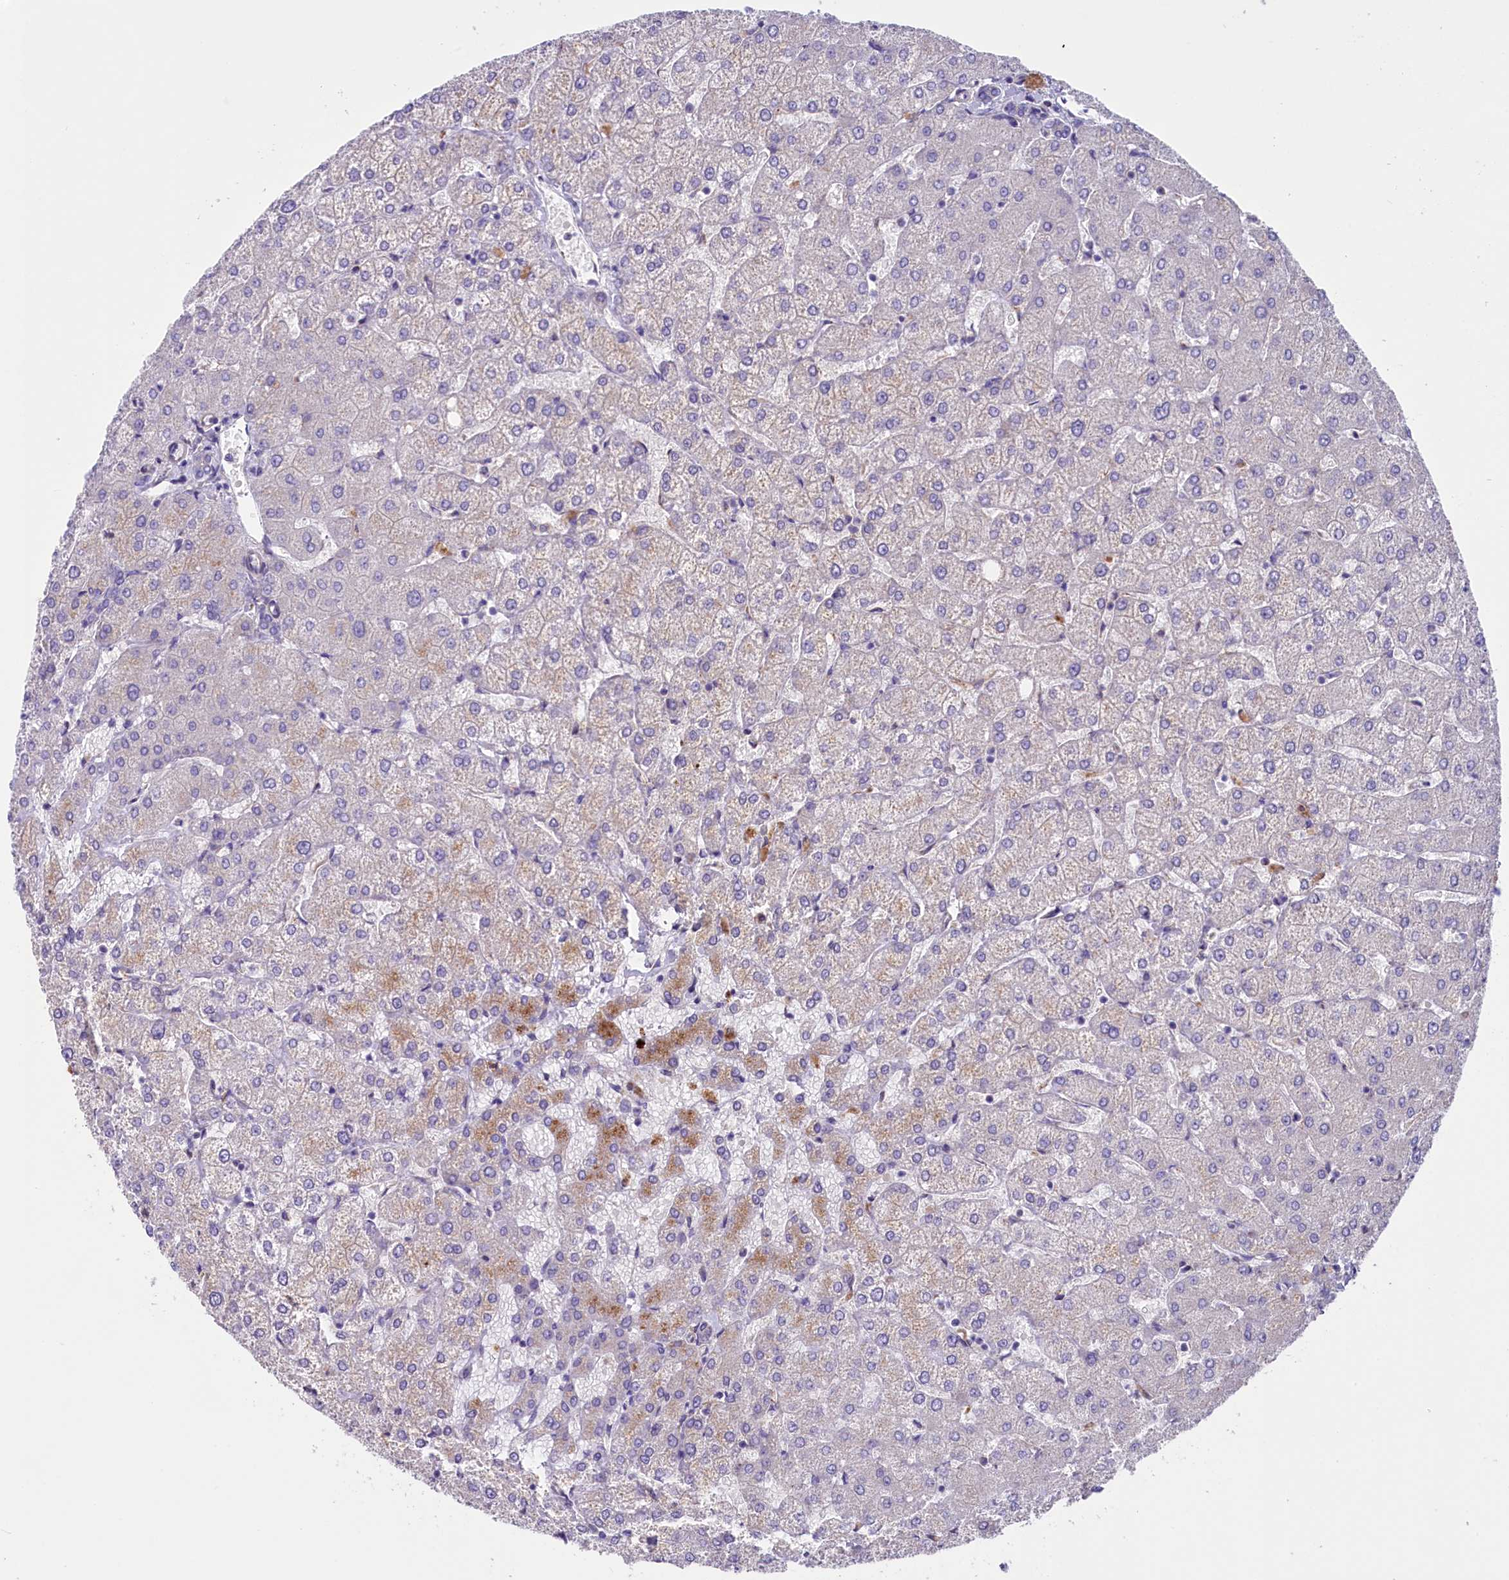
{"staining": {"intensity": "negative", "quantity": "none", "location": "none"}, "tissue": "liver", "cell_type": "Cholangiocytes", "image_type": "normal", "snomed": [{"axis": "morphology", "description": "Normal tissue, NOS"}, {"axis": "topography", "description": "Liver"}], "caption": "A histopathology image of human liver is negative for staining in cholangiocytes. (Stains: DAB immunohistochemistry (IHC) with hematoxylin counter stain, Microscopy: brightfield microscopy at high magnification).", "gene": "GPR108", "patient": {"sex": "female", "age": 54}}